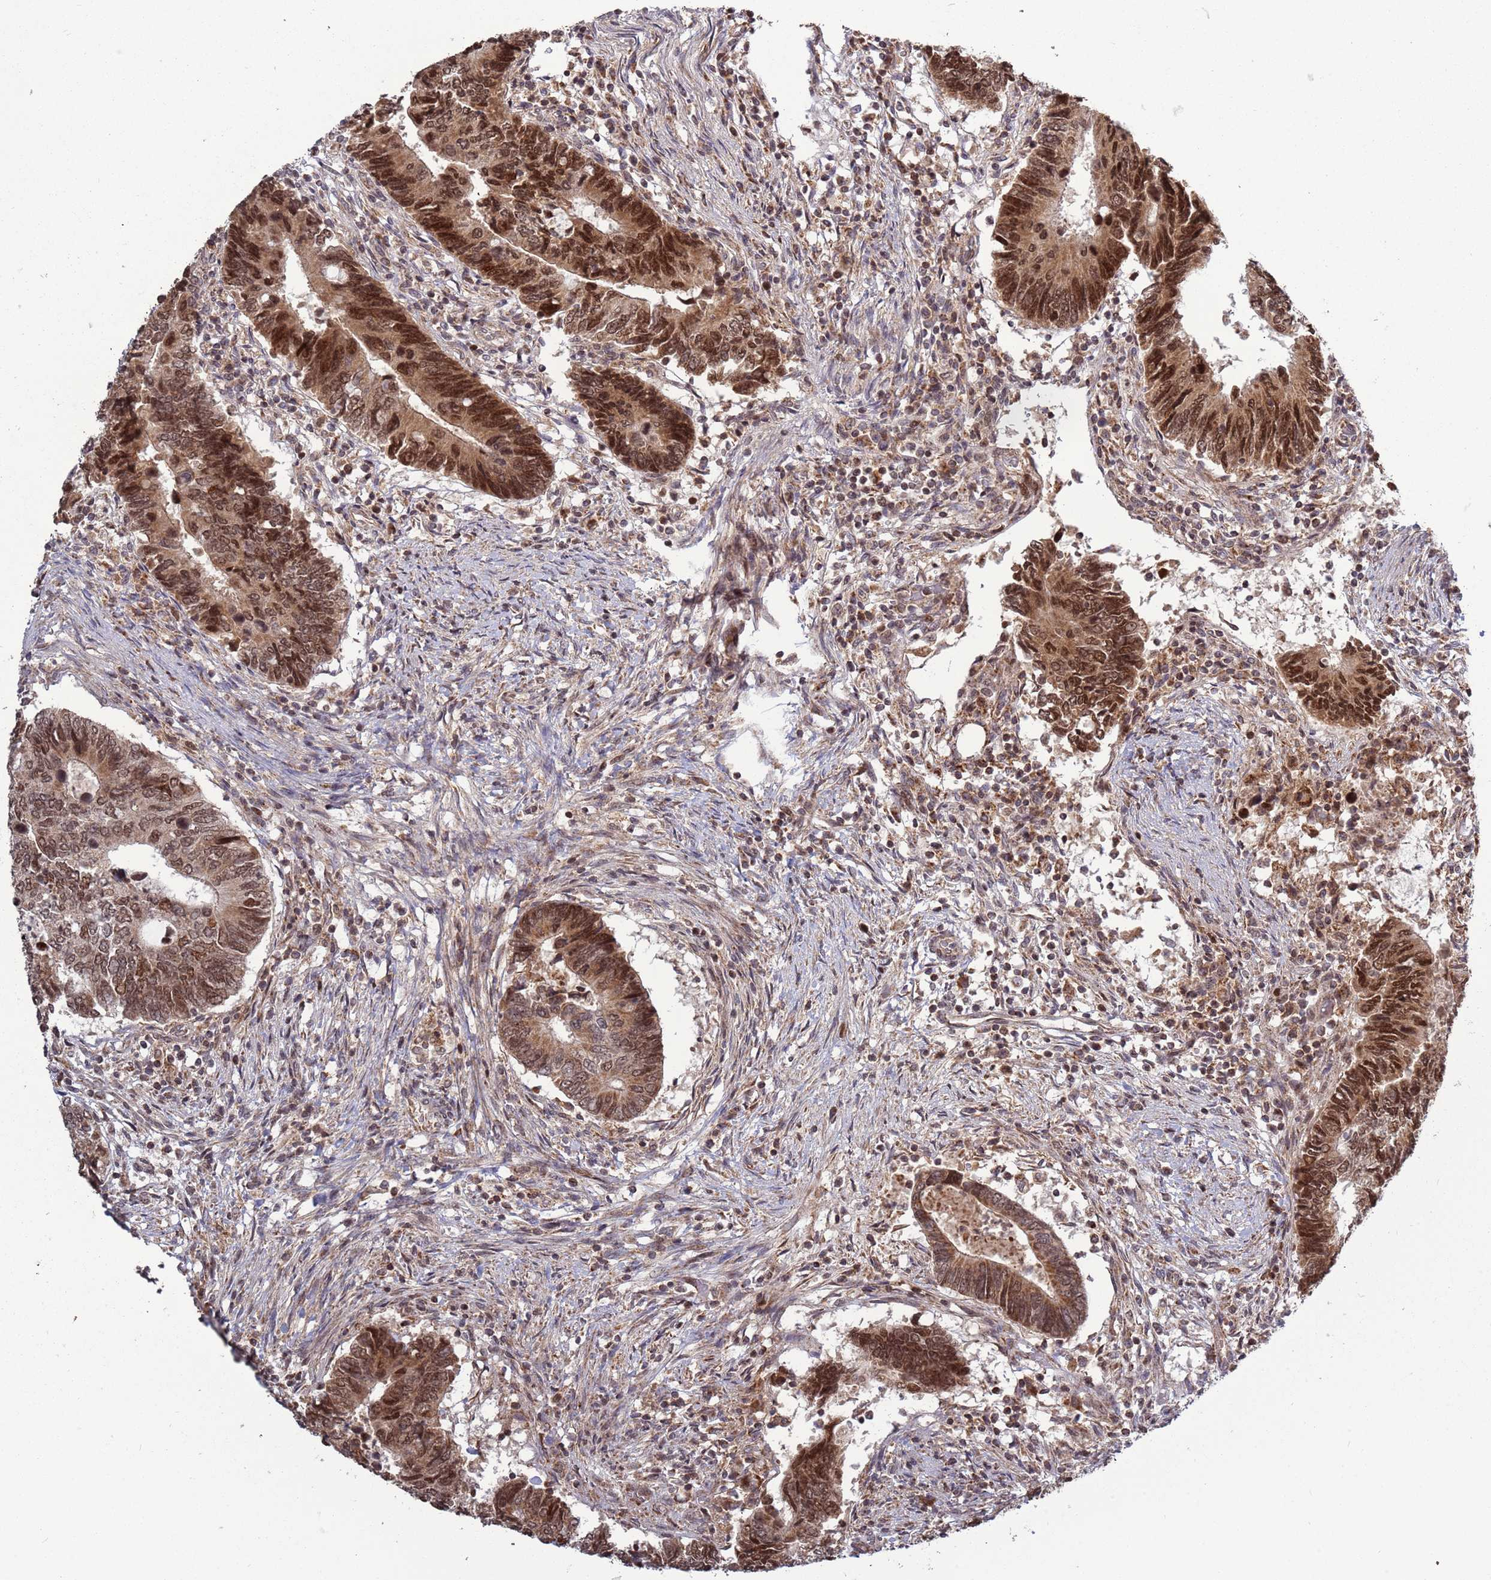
{"staining": {"intensity": "strong", "quantity": ">75%", "location": "cytoplasmic/membranous,nuclear"}, "tissue": "colorectal cancer", "cell_type": "Tumor cells", "image_type": "cancer", "snomed": [{"axis": "morphology", "description": "Adenocarcinoma, NOS"}, {"axis": "topography", "description": "Colon"}], "caption": "Strong cytoplasmic/membranous and nuclear expression is appreciated in approximately >75% of tumor cells in colorectal cancer.", "gene": "RCOR2", "patient": {"sex": "male", "age": 87}}